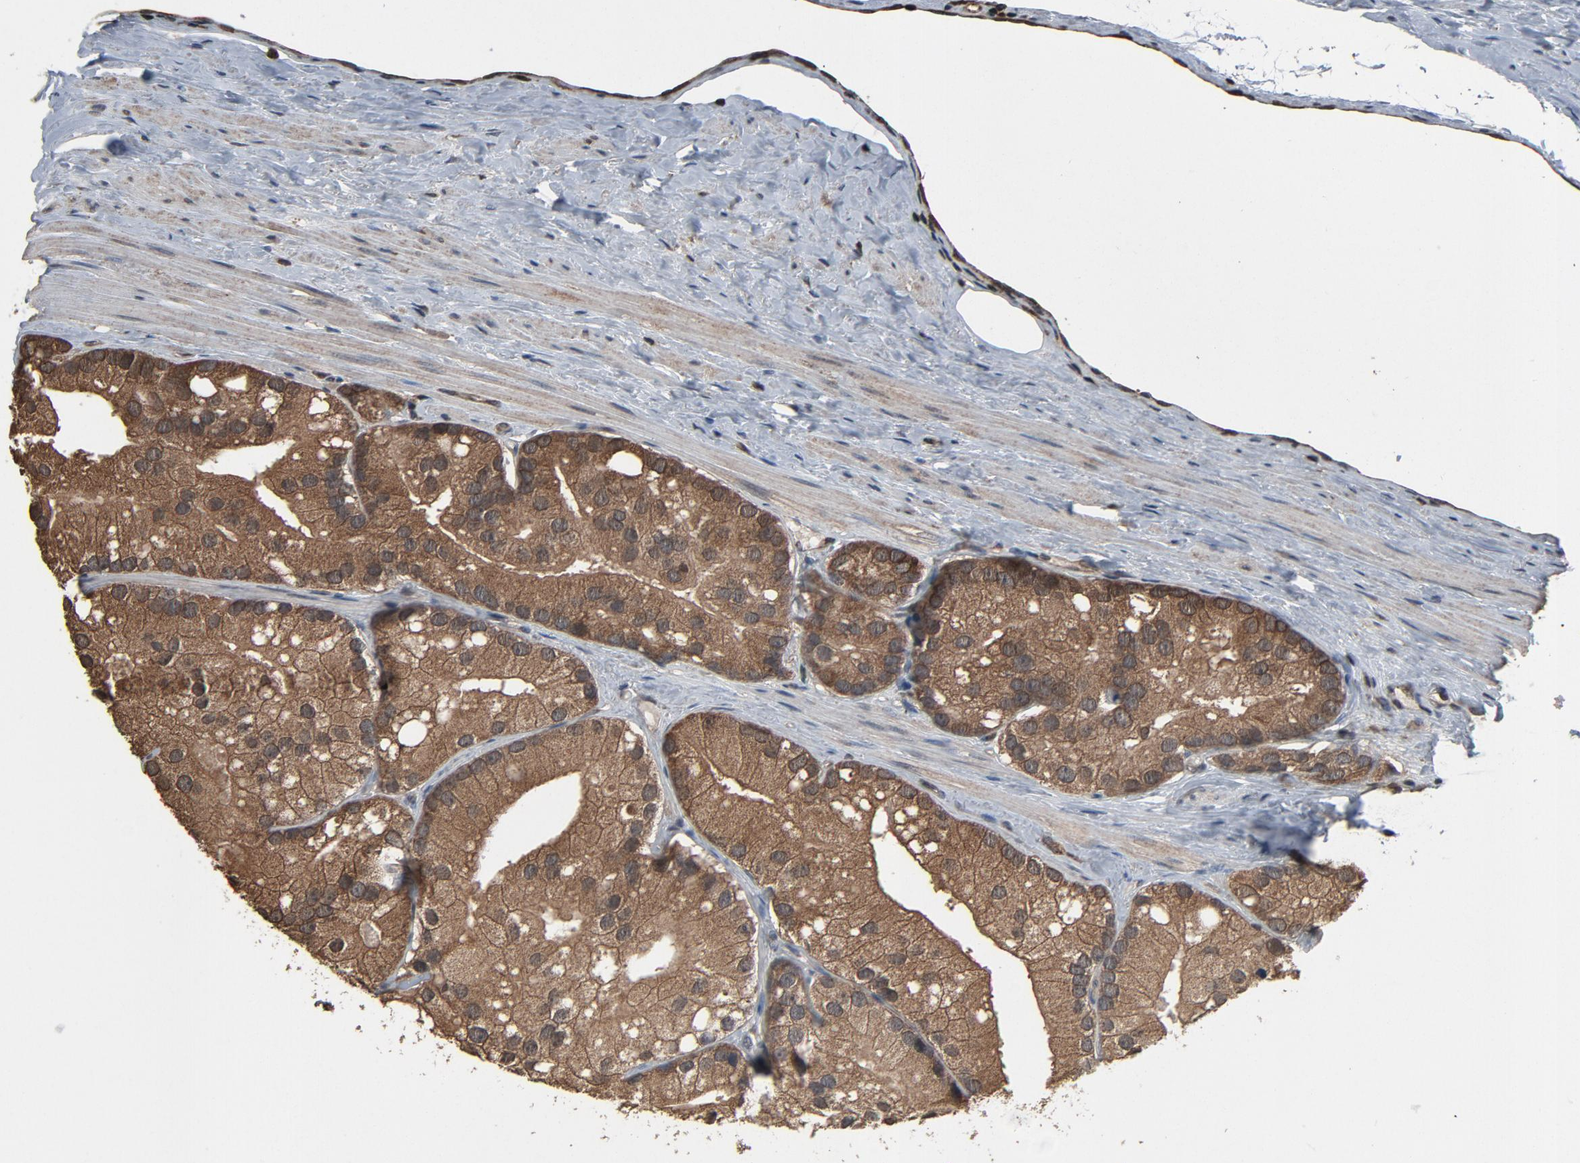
{"staining": {"intensity": "moderate", "quantity": ">75%", "location": "cytoplasmic/membranous"}, "tissue": "prostate cancer", "cell_type": "Tumor cells", "image_type": "cancer", "snomed": [{"axis": "morphology", "description": "Adenocarcinoma, Low grade"}, {"axis": "topography", "description": "Prostate"}], "caption": "IHC of adenocarcinoma (low-grade) (prostate) demonstrates medium levels of moderate cytoplasmic/membranous staining in approximately >75% of tumor cells.", "gene": "UBE2D1", "patient": {"sex": "male", "age": 69}}